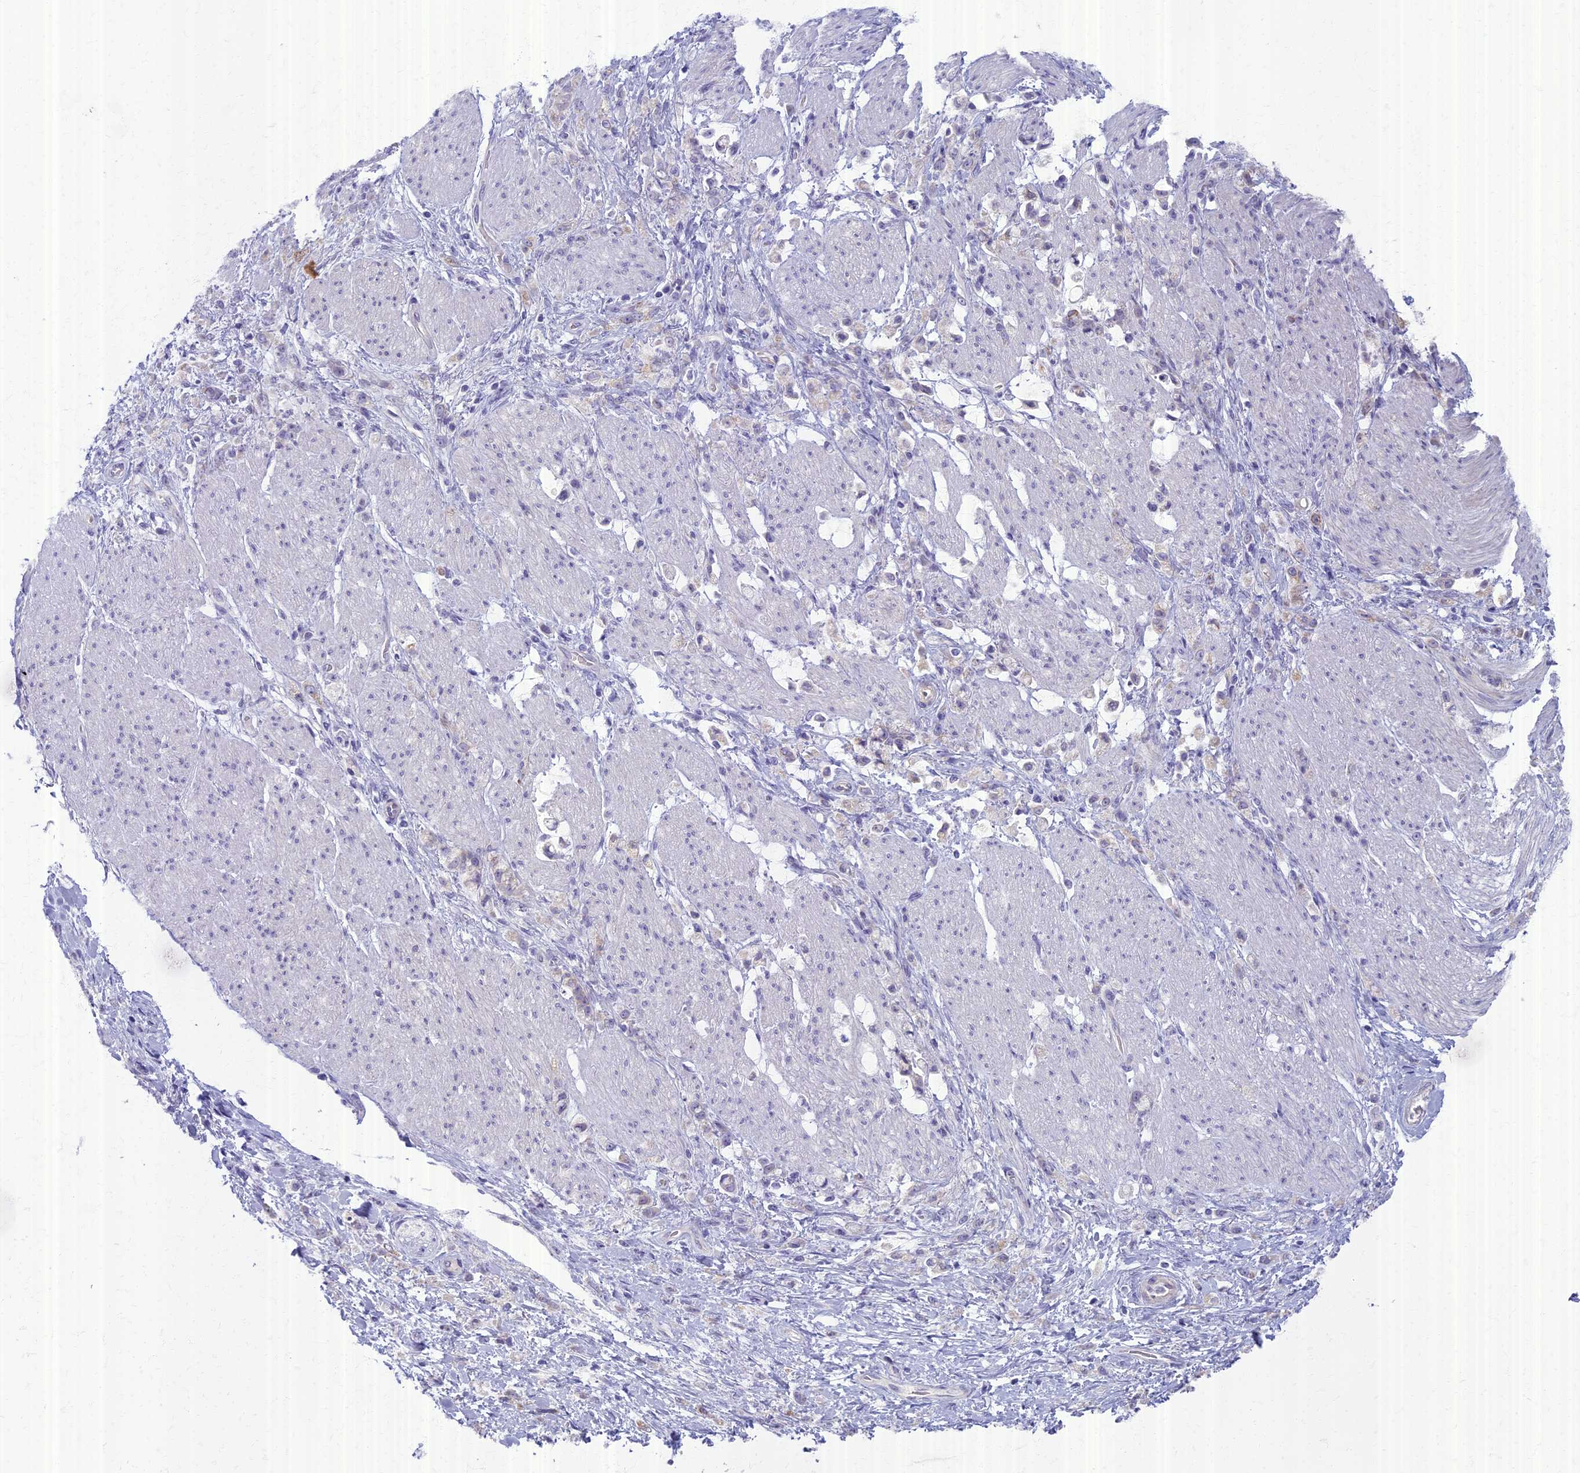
{"staining": {"intensity": "negative", "quantity": "none", "location": "none"}, "tissue": "stomach cancer", "cell_type": "Tumor cells", "image_type": "cancer", "snomed": [{"axis": "morphology", "description": "Adenocarcinoma, NOS"}, {"axis": "topography", "description": "Stomach"}], "caption": "IHC image of human adenocarcinoma (stomach) stained for a protein (brown), which displays no expression in tumor cells.", "gene": "AP4E1", "patient": {"sex": "female", "age": 60}}